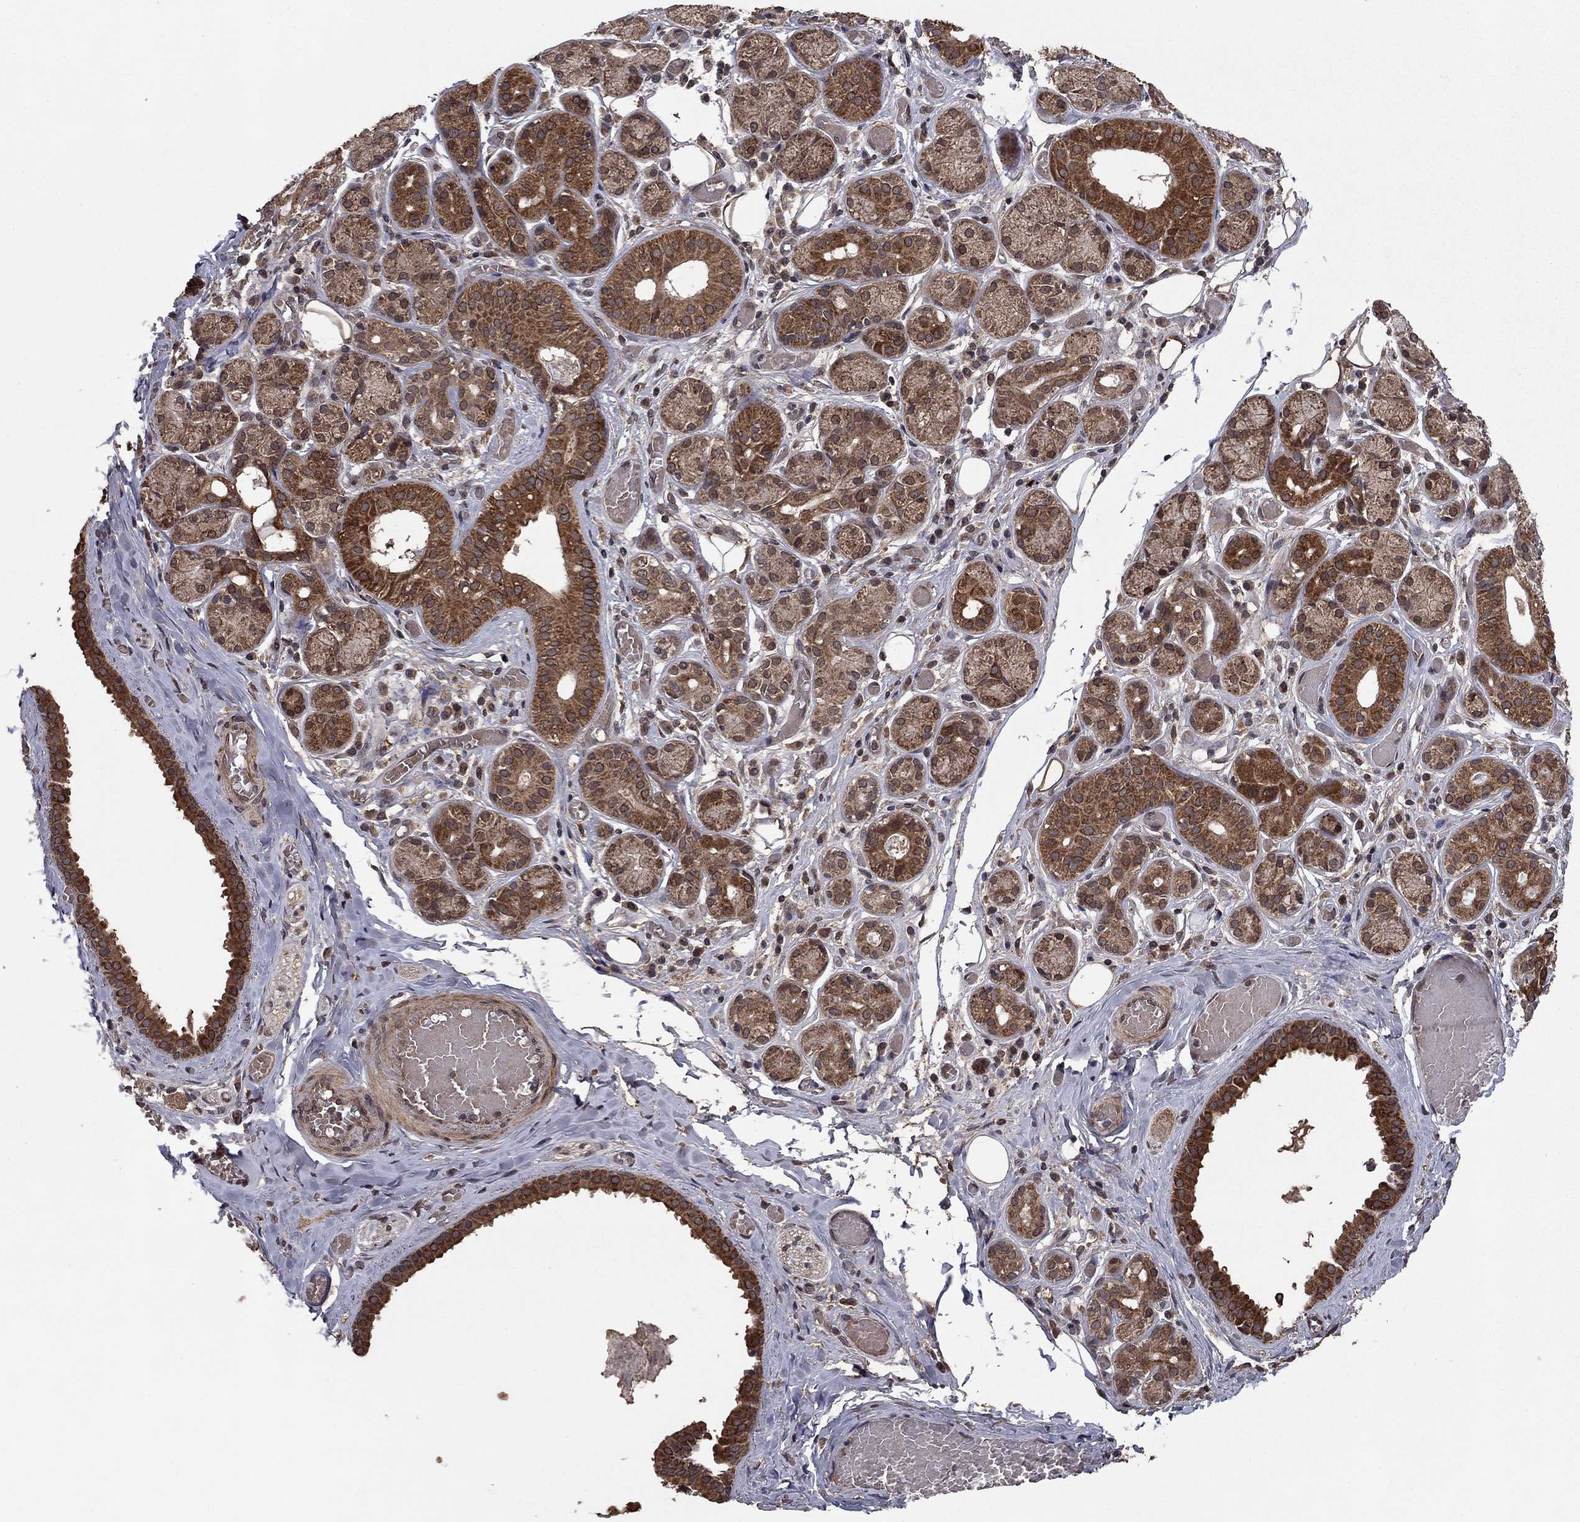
{"staining": {"intensity": "strong", "quantity": "25%-75%", "location": "nuclear"}, "tissue": "salivary gland", "cell_type": "Glandular cells", "image_type": "normal", "snomed": [{"axis": "morphology", "description": "Normal tissue, NOS"}, {"axis": "topography", "description": "Salivary gland"}, {"axis": "topography", "description": "Peripheral nerve tissue"}], "caption": "Immunohistochemical staining of unremarkable human salivary gland displays strong nuclear protein positivity in approximately 25%-75% of glandular cells. Ihc stains the protein in brown and the nuclei are stained blue.", "gene": "DHRS1", "patient": {"sex": "male", "age": 71}}